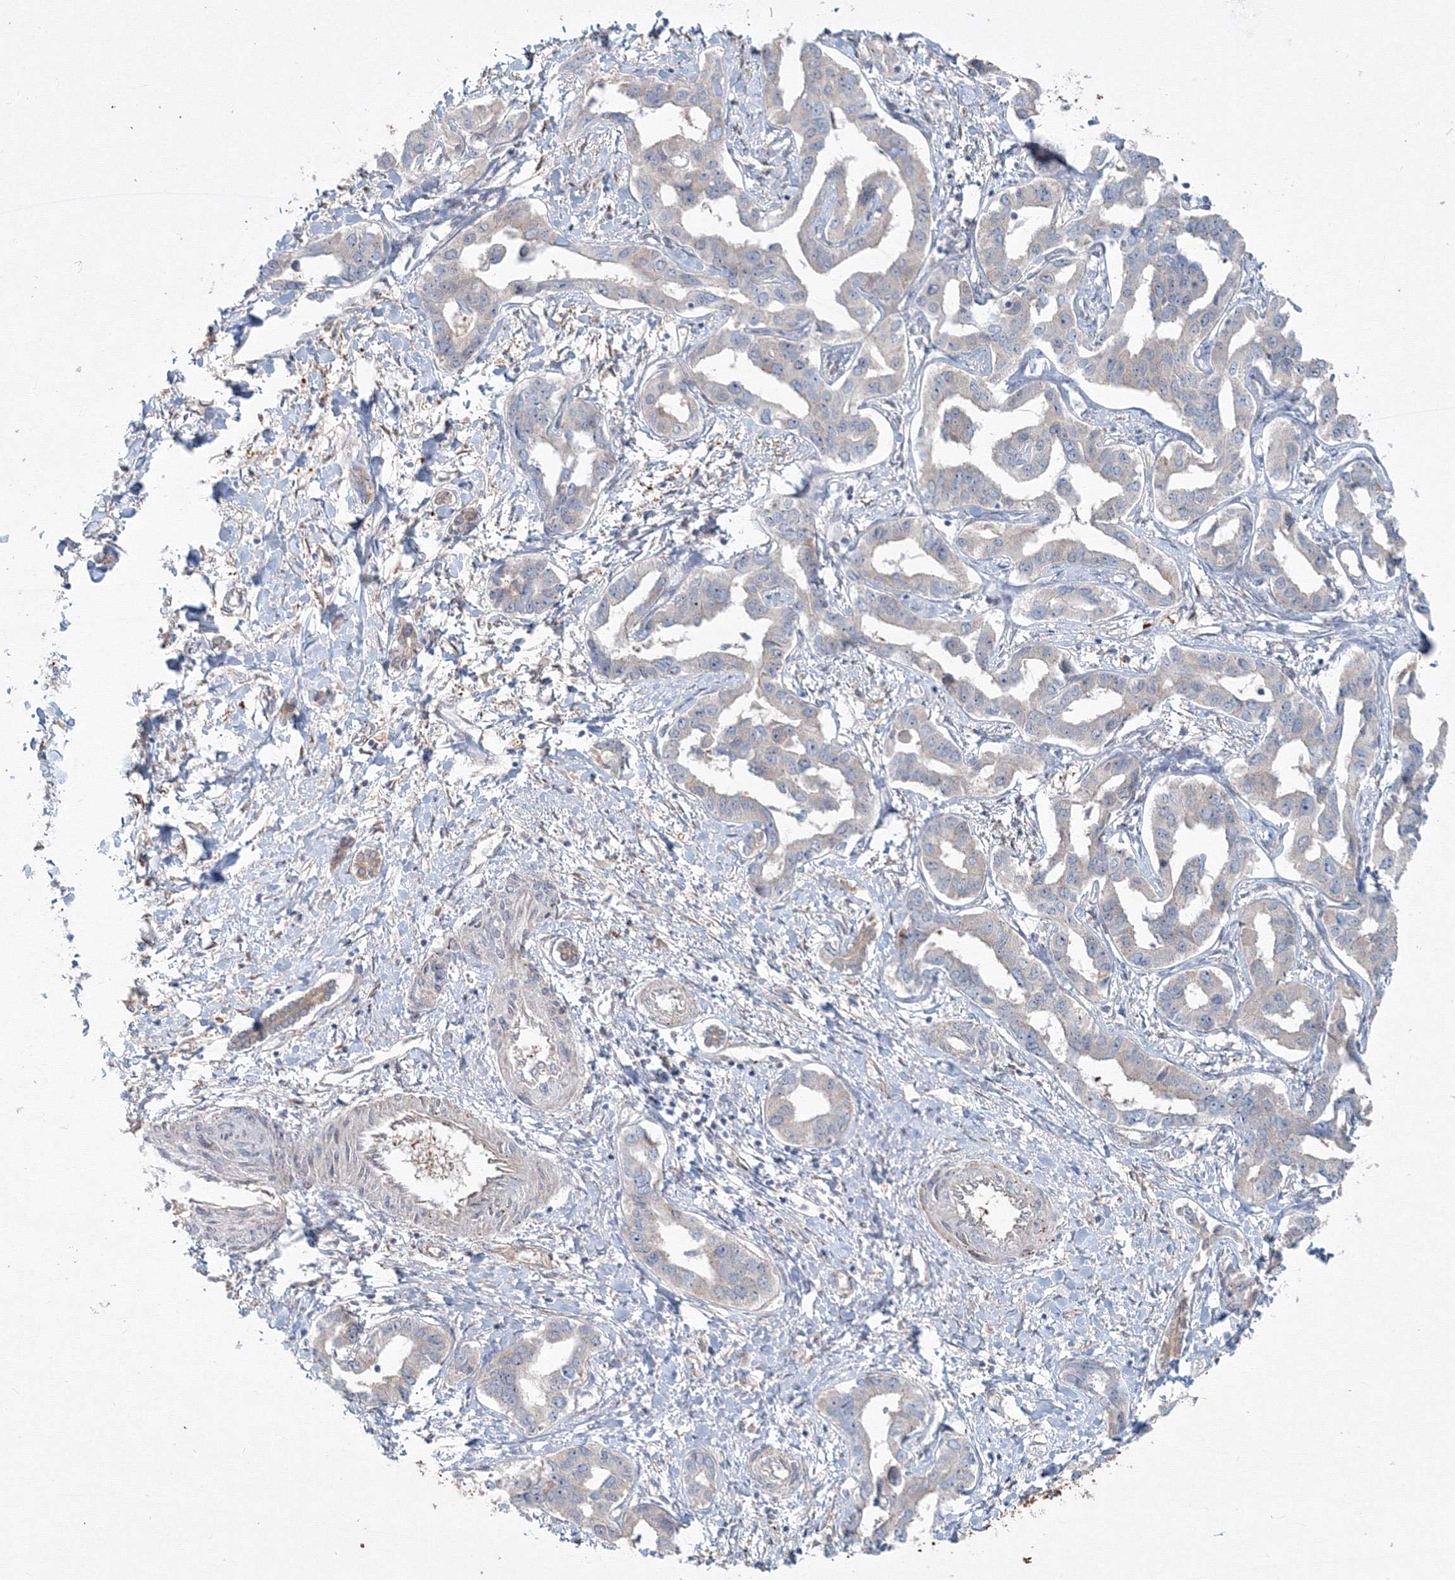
{"staining": {"intensity": "negative", "quantity": "none", "location": "none"}, "tissue": "liver cancer", "cell_type": "Tumor cells", "image_type": "cancer", "snomed": [{"axis": "morphology", "description": "Cholangiocarcinoma"}, {"axis": "topography", "description": "Liver"}], "caption": "Histopathology image shows no significant protein expression in tumor cells of cholangiocarcinoma (liver).", "gene": "MKRN2", "patient": {"sex": "male", "age": 59}}